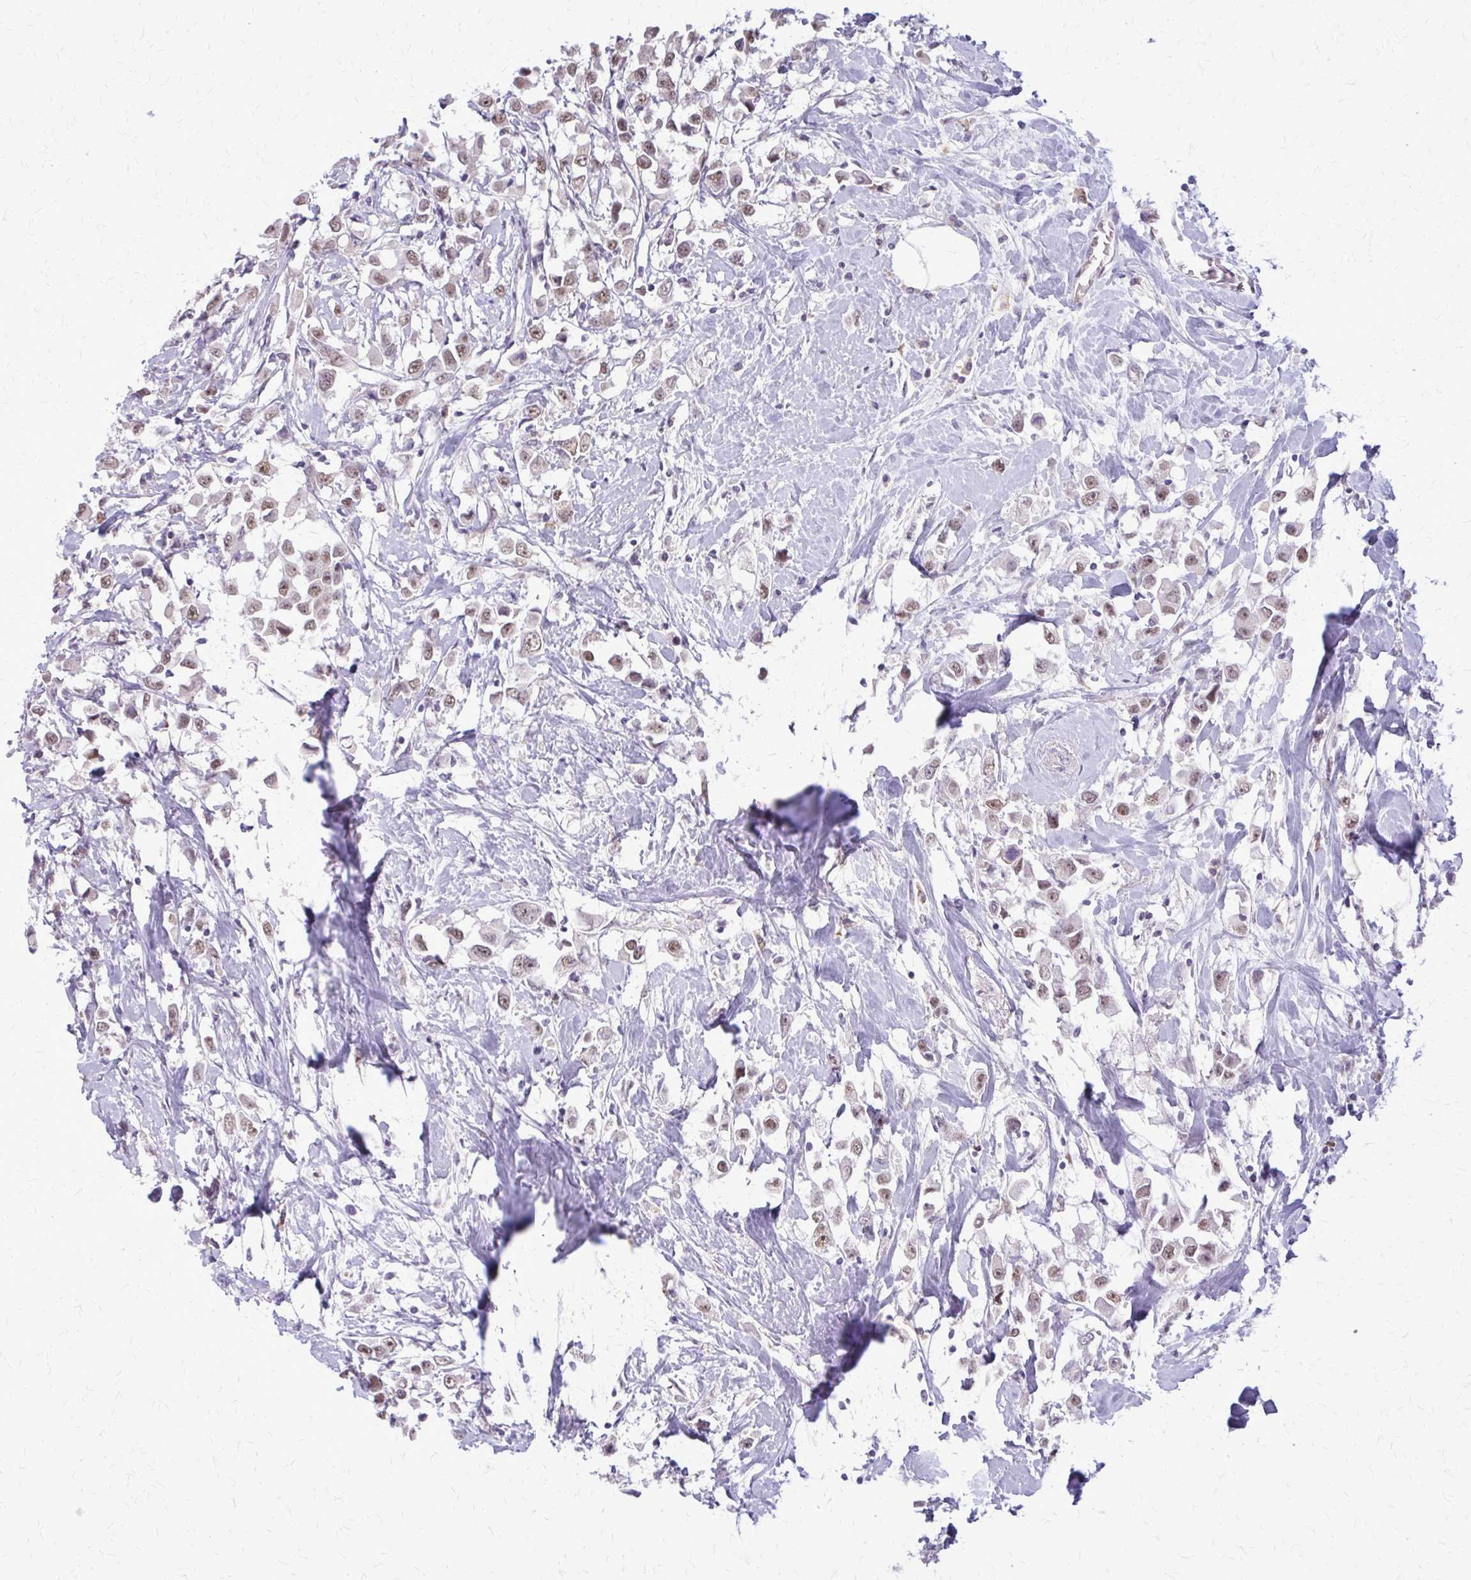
{"staining": {"intensity": "weak", "quantity": "<25%", "location": "nuclear"}, "tissue": "breast cancer", "cell_type": "Tumor cells", "image_type": "cancer", "snomed": [{"axis": "morphology", "description": "Duct carcinoma"}, {"axis": "topography", "description": "Breast"}], "caption": "Invasive ductal carcinoma (breast) stained for a protein using immunohistochemistry (IHC) displays no positivity tumor cells.", "gene": "PLCB1", "patient": {"sex": "female", "age": 61}}